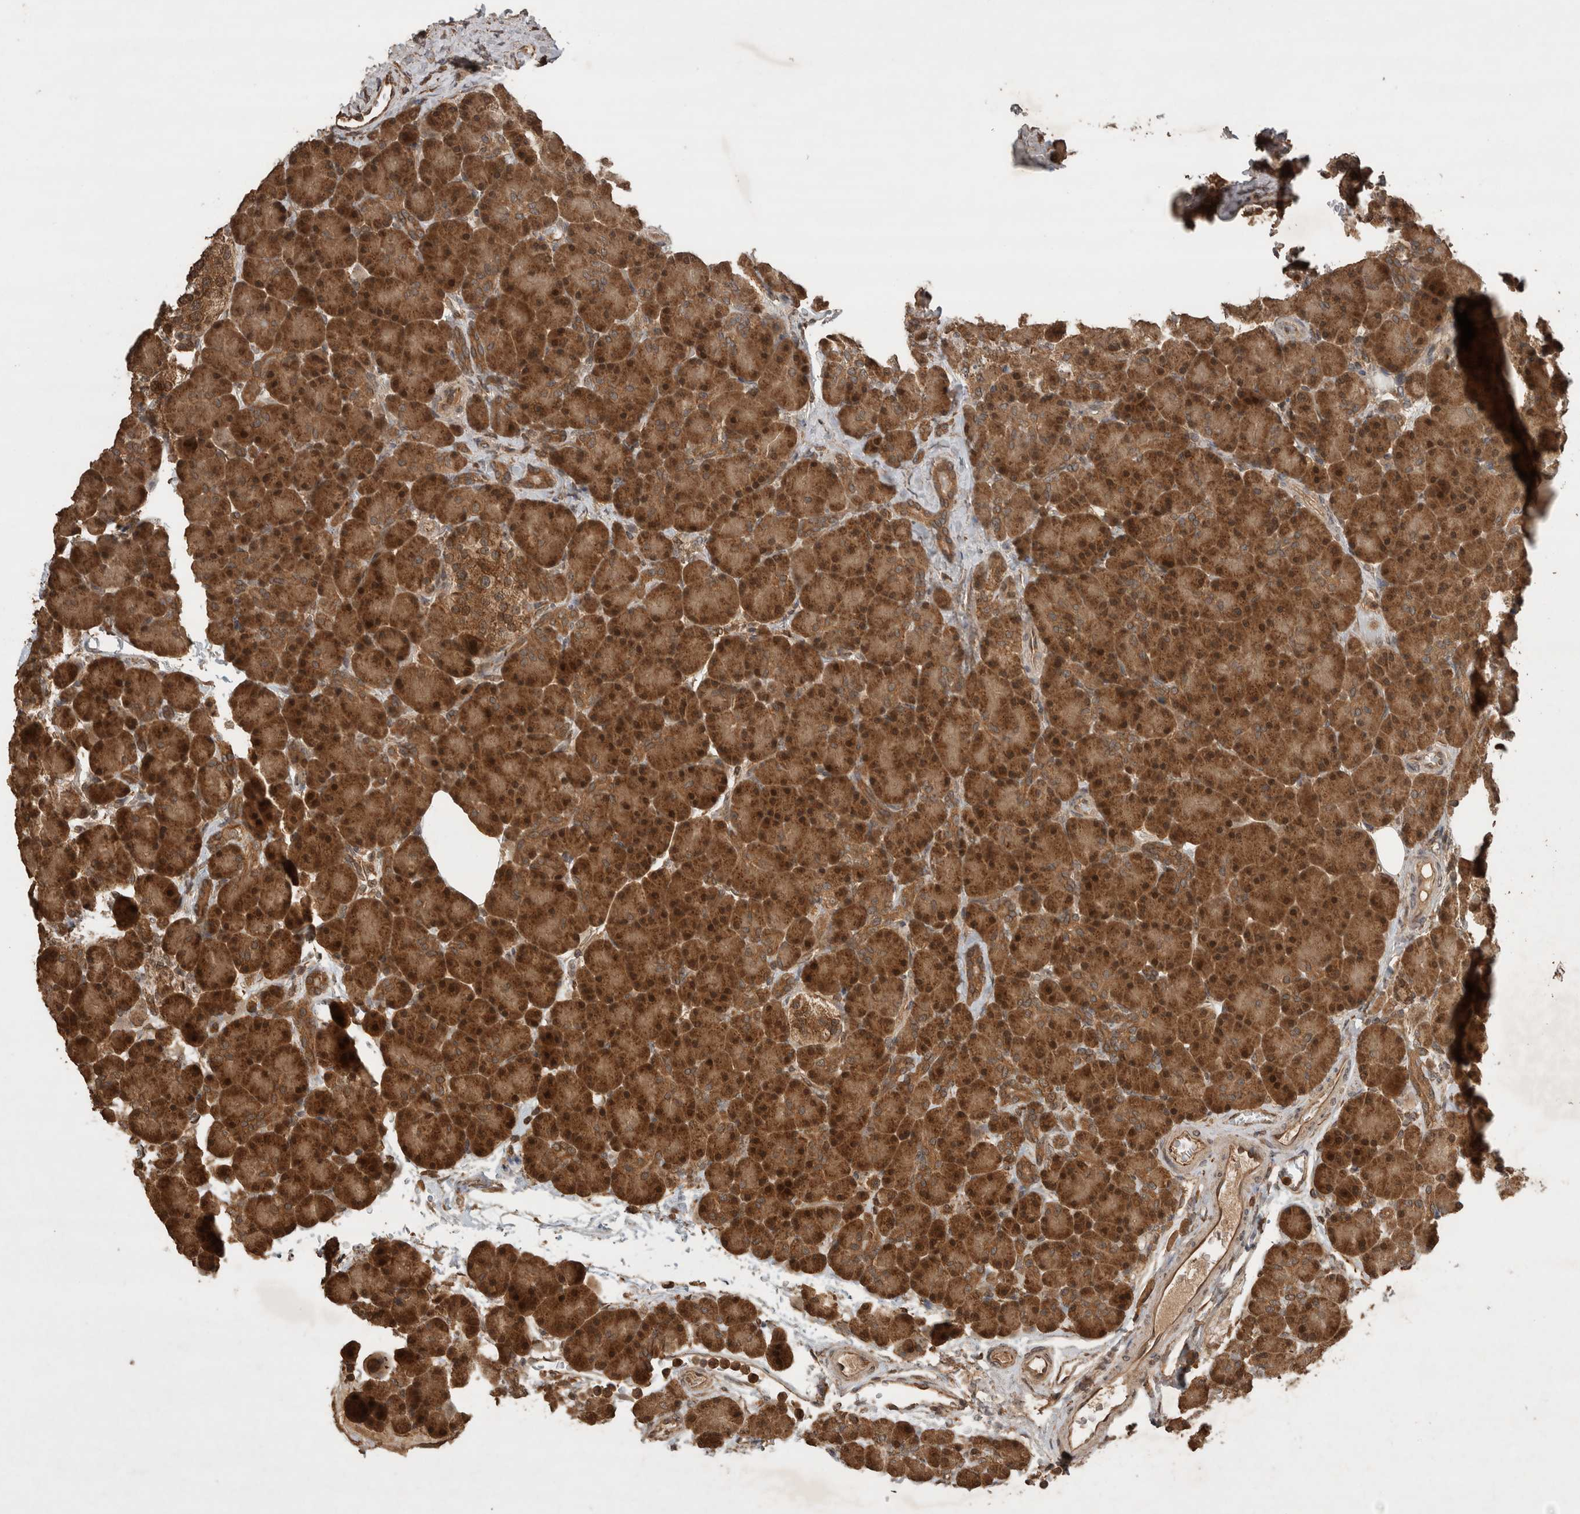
{"staining": {"intensity": "strong", "quantity": ">75%", "location": "cytoplasmic/membranous,nuclear"}, "tissue": "pancreas", "cell_type": "Exocrine glandular cells", "image_type": "normal", "snomed": [{"axis": "morphology", "description": "Normal tissue, NOS"}, {"axis": "topography", "description": "Pancreas"}], "caption": "A high amount of strong cytoplasmic/membranous,nuclear positivity is present in about >75% of exocrine glandular cells in benign pancreas. (brown staining indicates protein expression, while blue staining denotes nuclei).", "gene": "OTUD7B", "patient": {"sex": "female", "age": 43}}